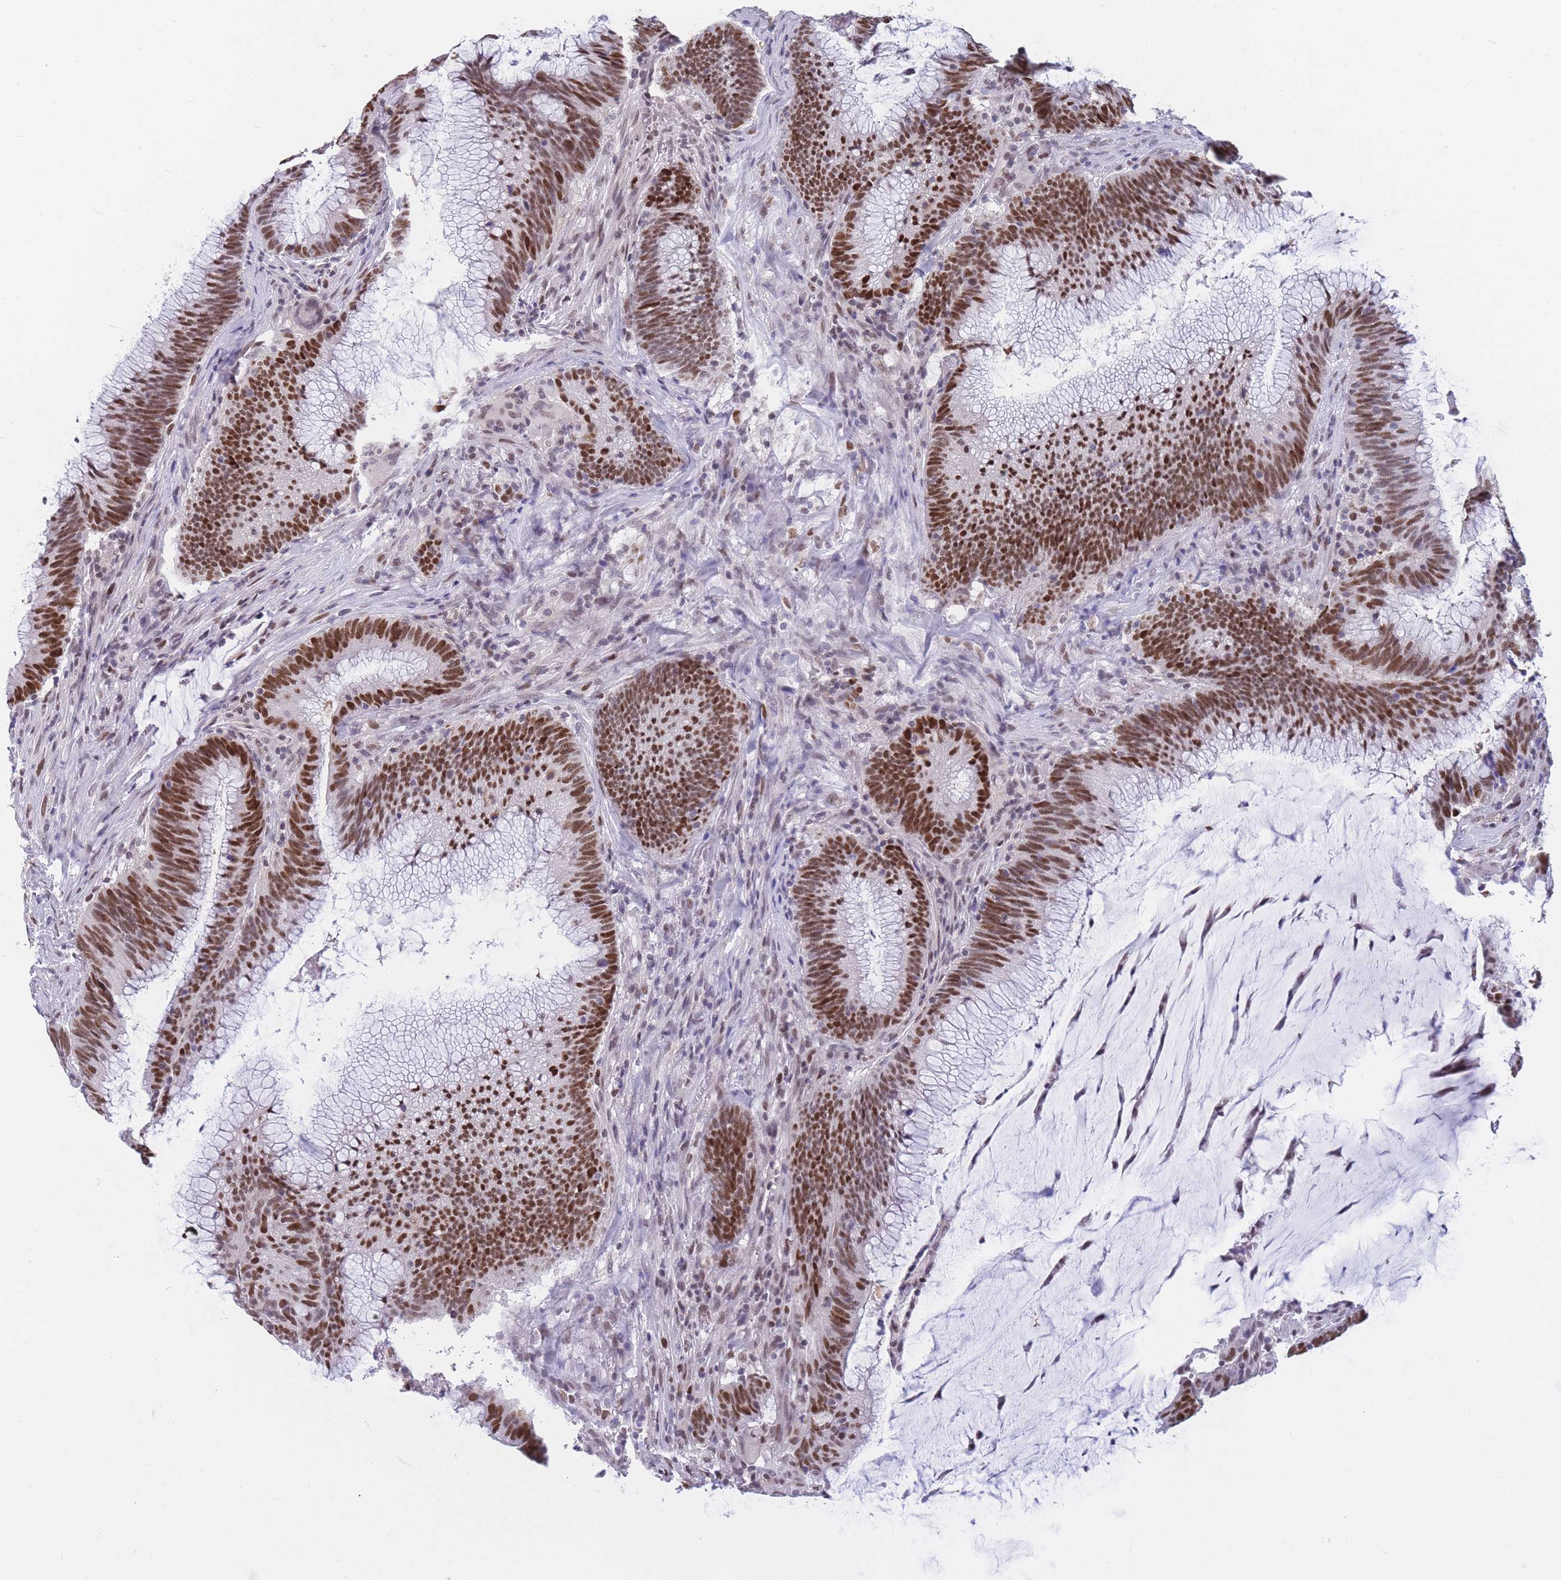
{"staining": {"intensity": "strong", "quantity": ">75%", "location": "nuclear"}, "tissue": "colorectal cancer", "cell_type": "Tumor cells", "image_type": "cancer", "snomed": [{"axis": "morphology", "description": "Adenocarcinoma, NOS"}, {"axis": "topography", "description": "Rectum"}], "caption": "Colorectal cancer (adenocarcinoma) was stained to show a protein in brown. There is high levels of strong nuclear expression in about >75% of tumor cells. (Stains: DAB (3,3'-diaminobenzidine) in brown, nuclei in blue, Microscopy: brightfield microscopy at high magnification).", "gene": "NASP", "patient": {"sex": "female", "age": 77}}